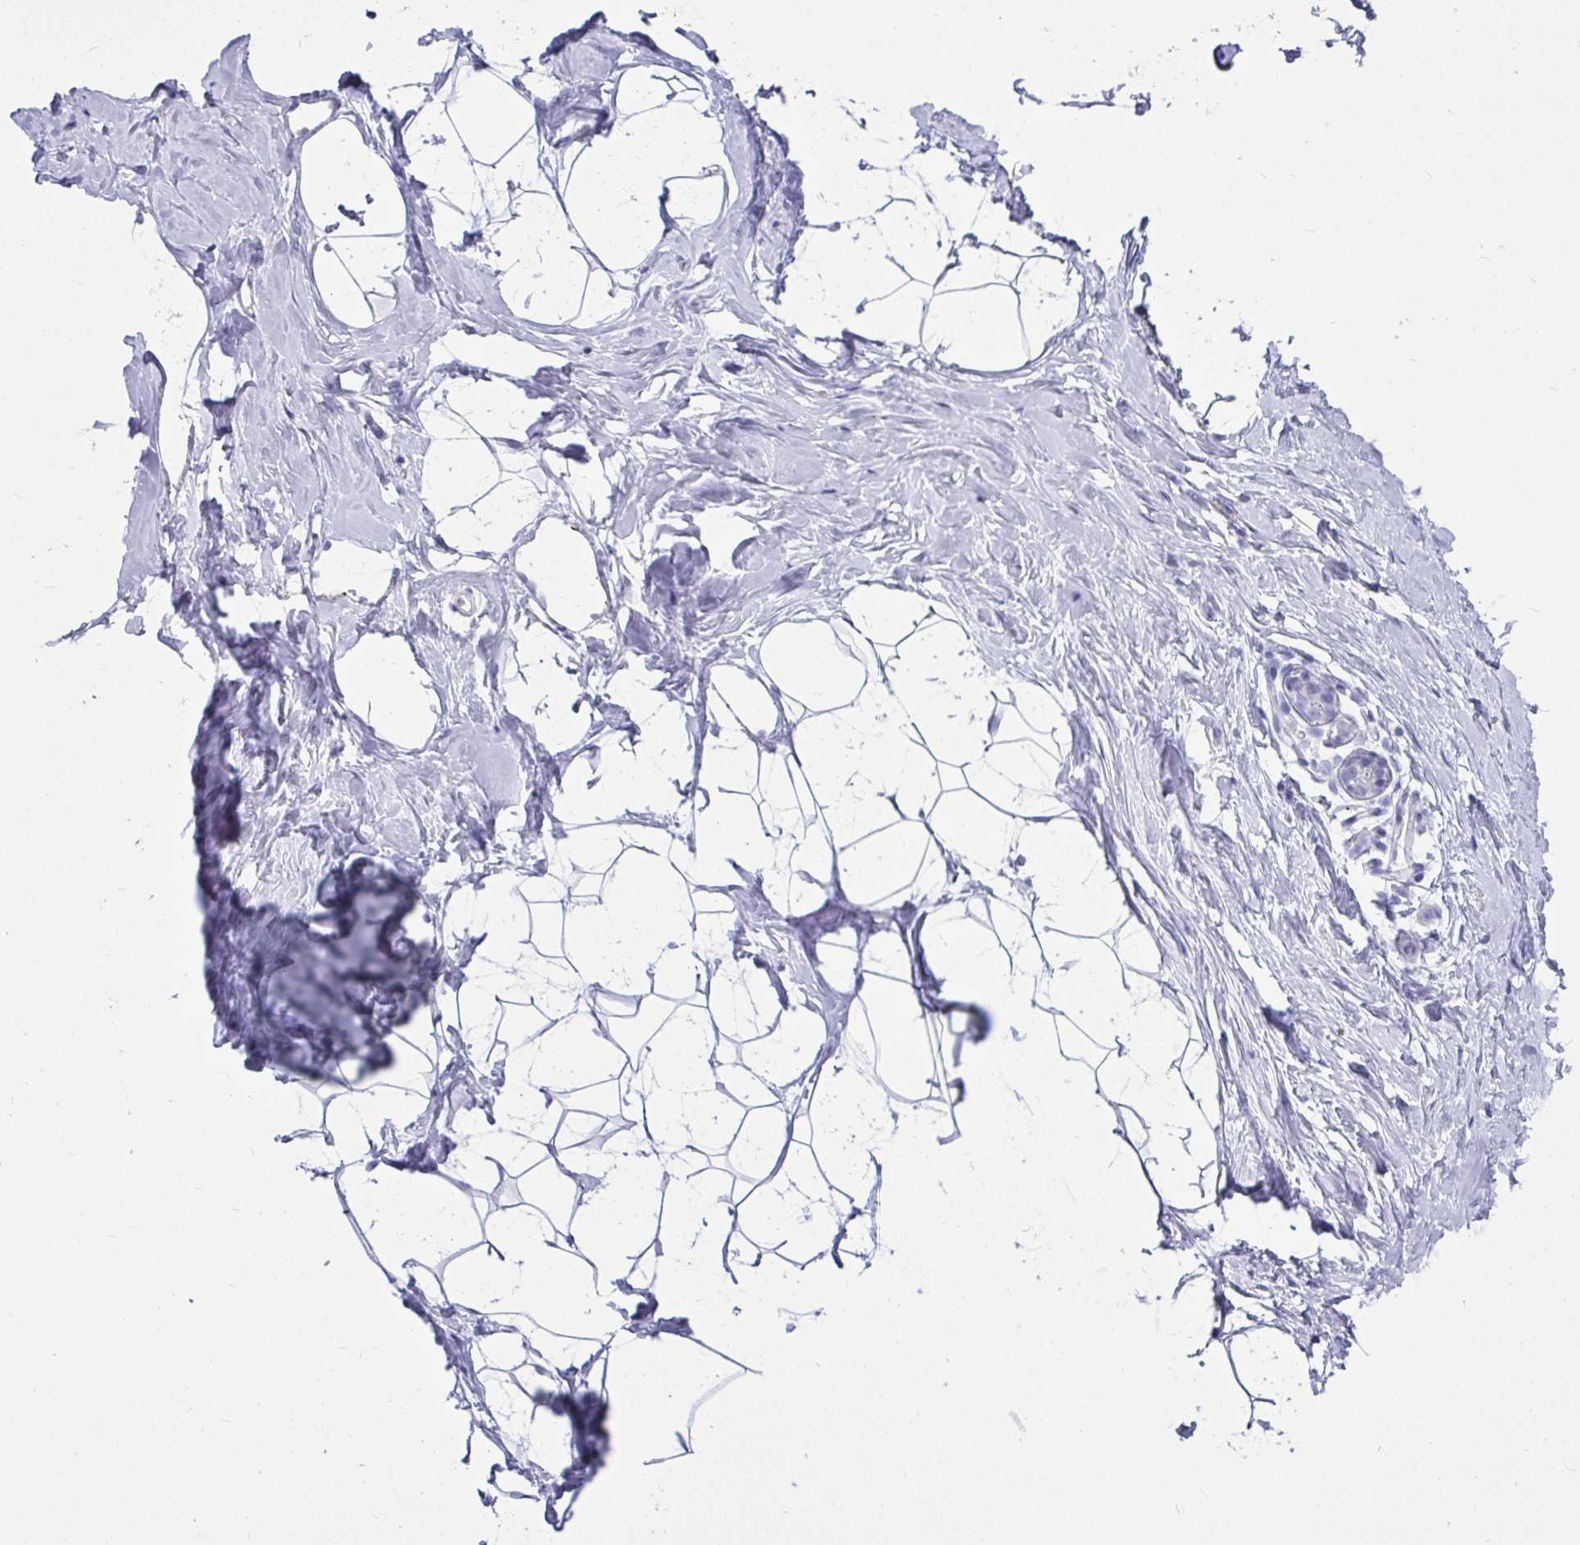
{"staining": {"intensity": "negative", "quantity": "none", "location": "none"}, "tissue": "breast", "cell_type": "Adipocytes", "image_type": "normal", "snomed": [{"axis": "morphology", "description": "Normal tissue, NOS"}, {"axis": "topography", "description": "Breast"}], "caption": "The immunohistochemistry (IHC) image has no significant expression in adipocytes of breast.", "gene": "CTSZ", "patient": {"sex": "female", "age": 32}}